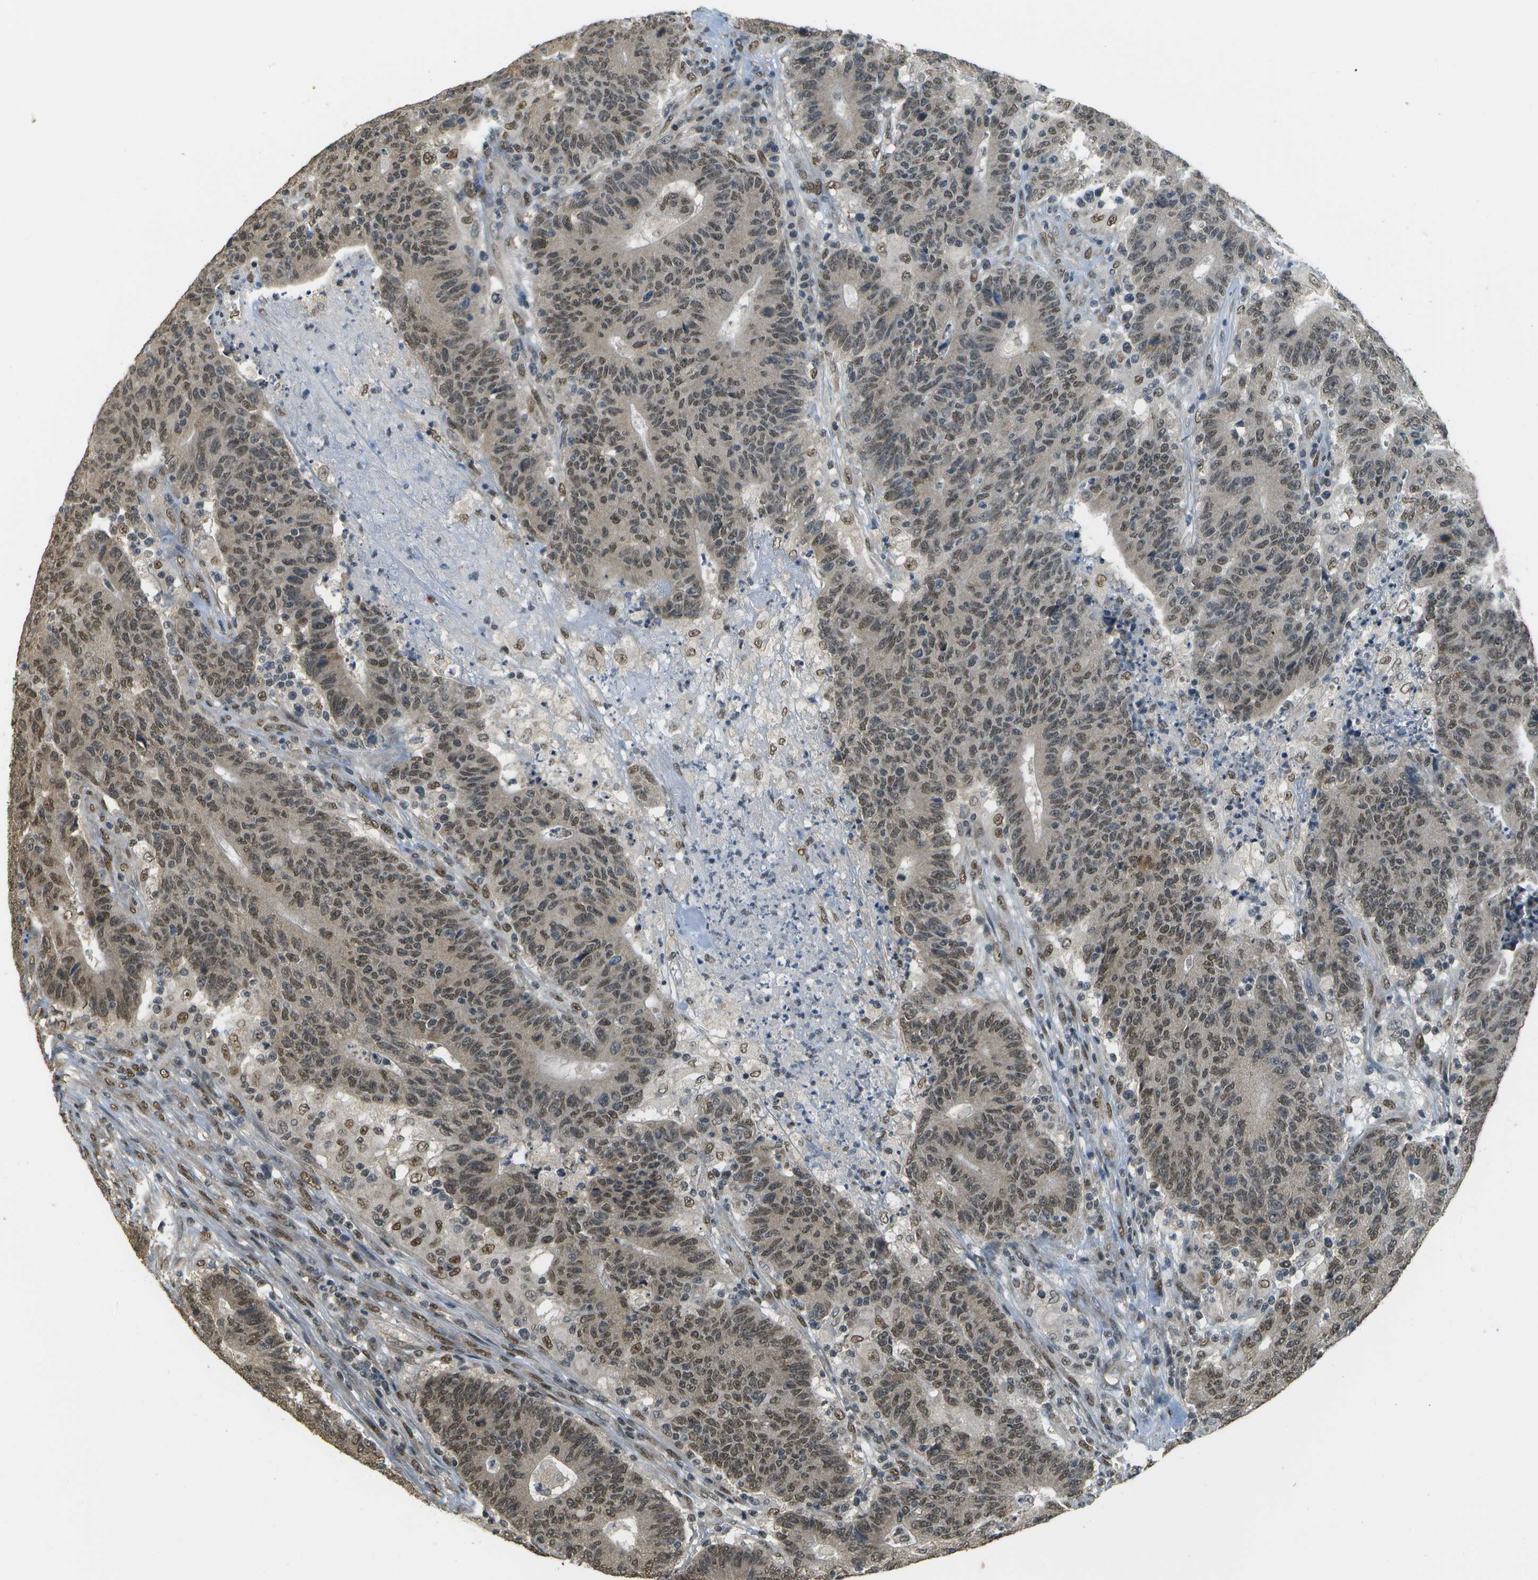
{"staining": {"intensity": "moderate", "quantity": ">75%", "location": "nuclear"}, "tissue": "colorectal cancer", "cell_type": "Tumor cells", "image_type": "cancer", "snomed": [{"axis": "morphology", "description": "Normal tissue, NOS"}, {"axis": "morphology", "description": "Adenocarcinoma, NOS"}, {"axis": "topography", "description": "Colon"}], "caption": "Colorectal adenocarcinoma stained for a protein (brown) shows moderate nuclear positive positivity in approximately >75% of tumor cells.", "gene": "ABL2", "patient": {"sex": "female", "age": 75}}